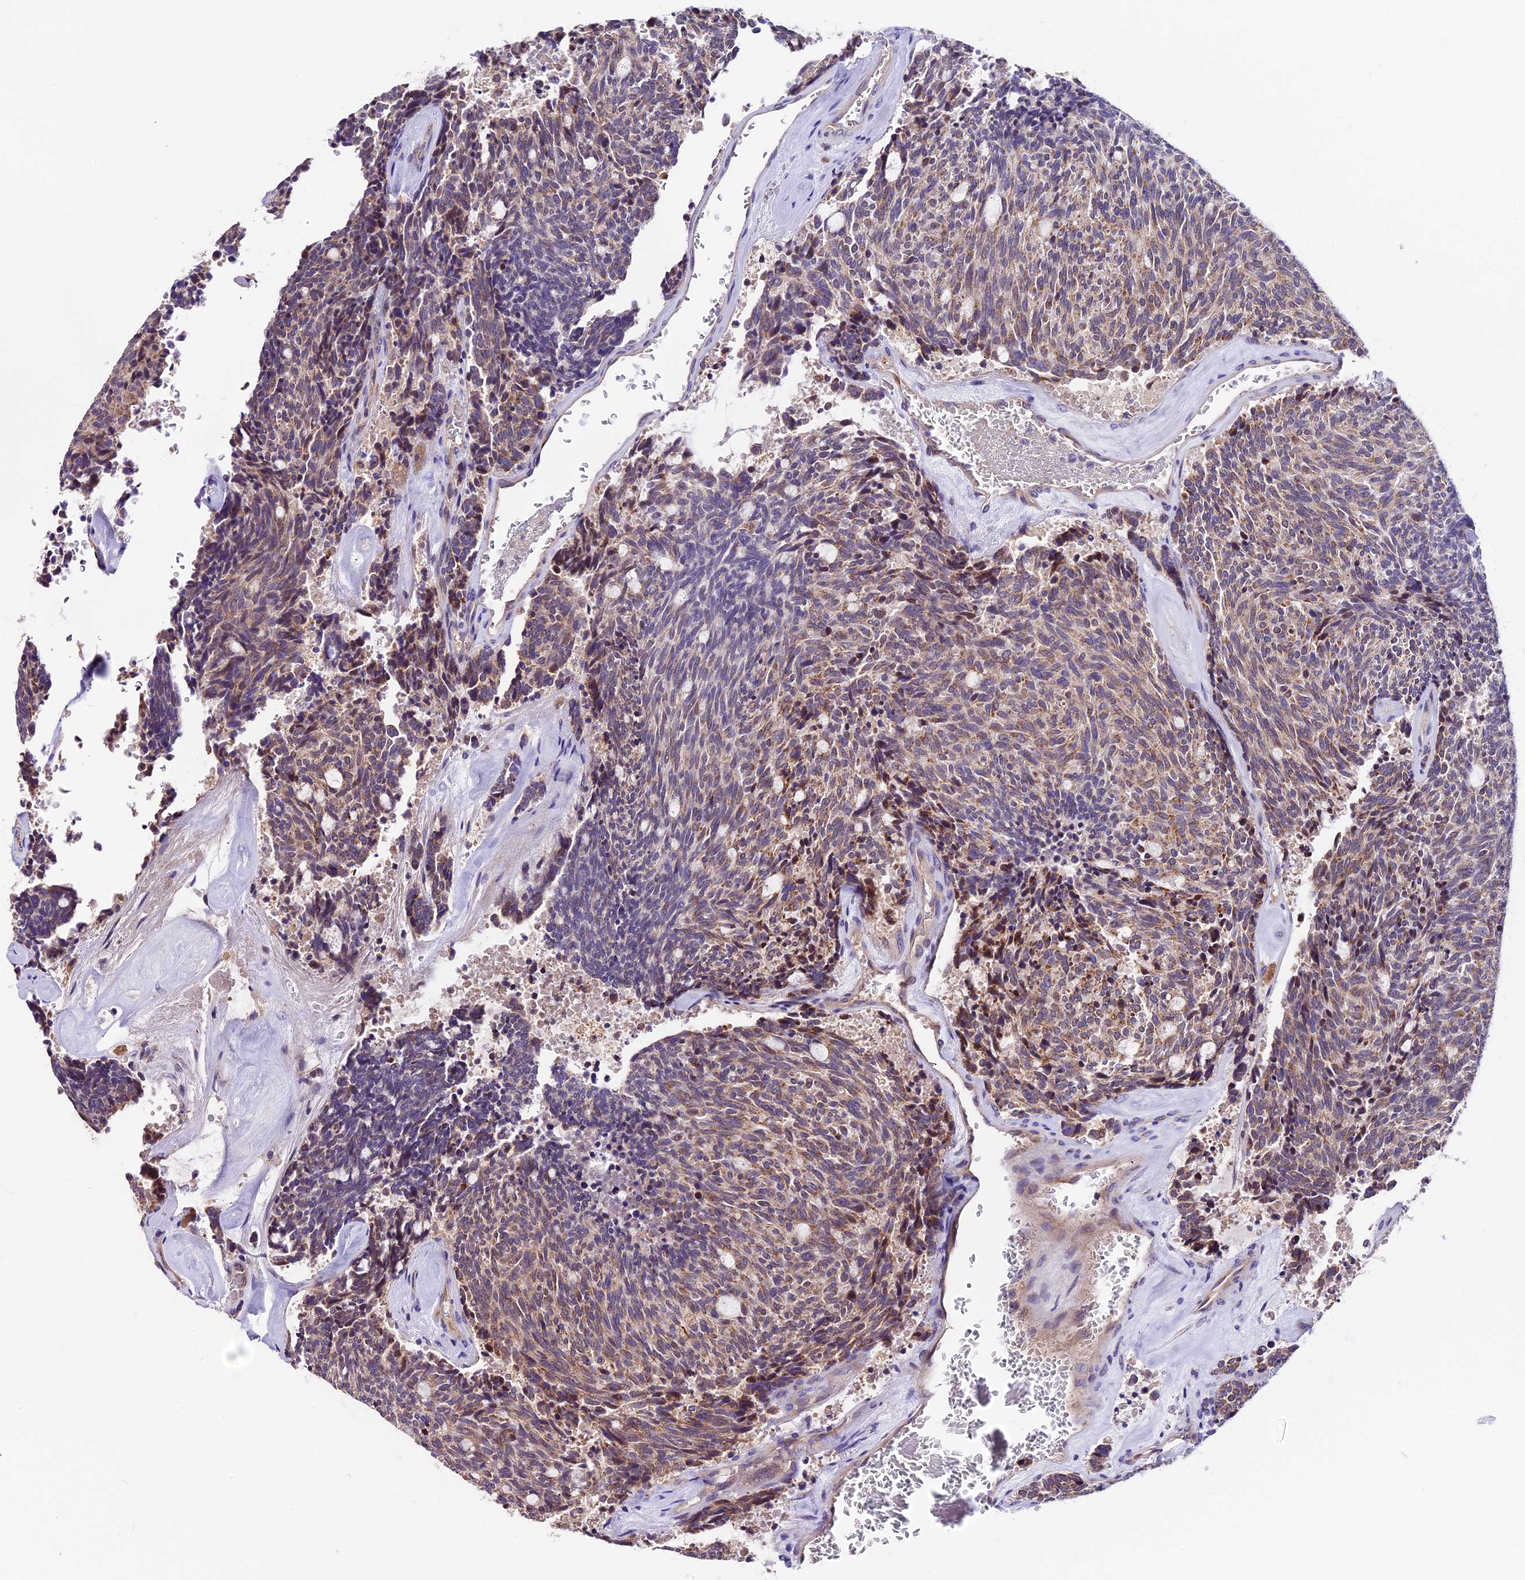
{"staining": {"intensity": "moderate", "quantity": ">75%", "location": "cytoplasmic/membranous"}, "tissue": "carcinoid", "cell_type": "Tumor cells", "image_type": "cancer", "snomed": [{"axis": "morphology", "description": "Carcinoid, malignant, NOS"}, {"axis": "topography", "description": "Pancreas"}], "caption": "Carcinoid stained with DAB IHC displays medium levels of moderate cytoplasmic/membranous expression in approximately >75% of tumor cells.", "gene": "DDX28", "patient": {"sex": "female", "age": 54}}